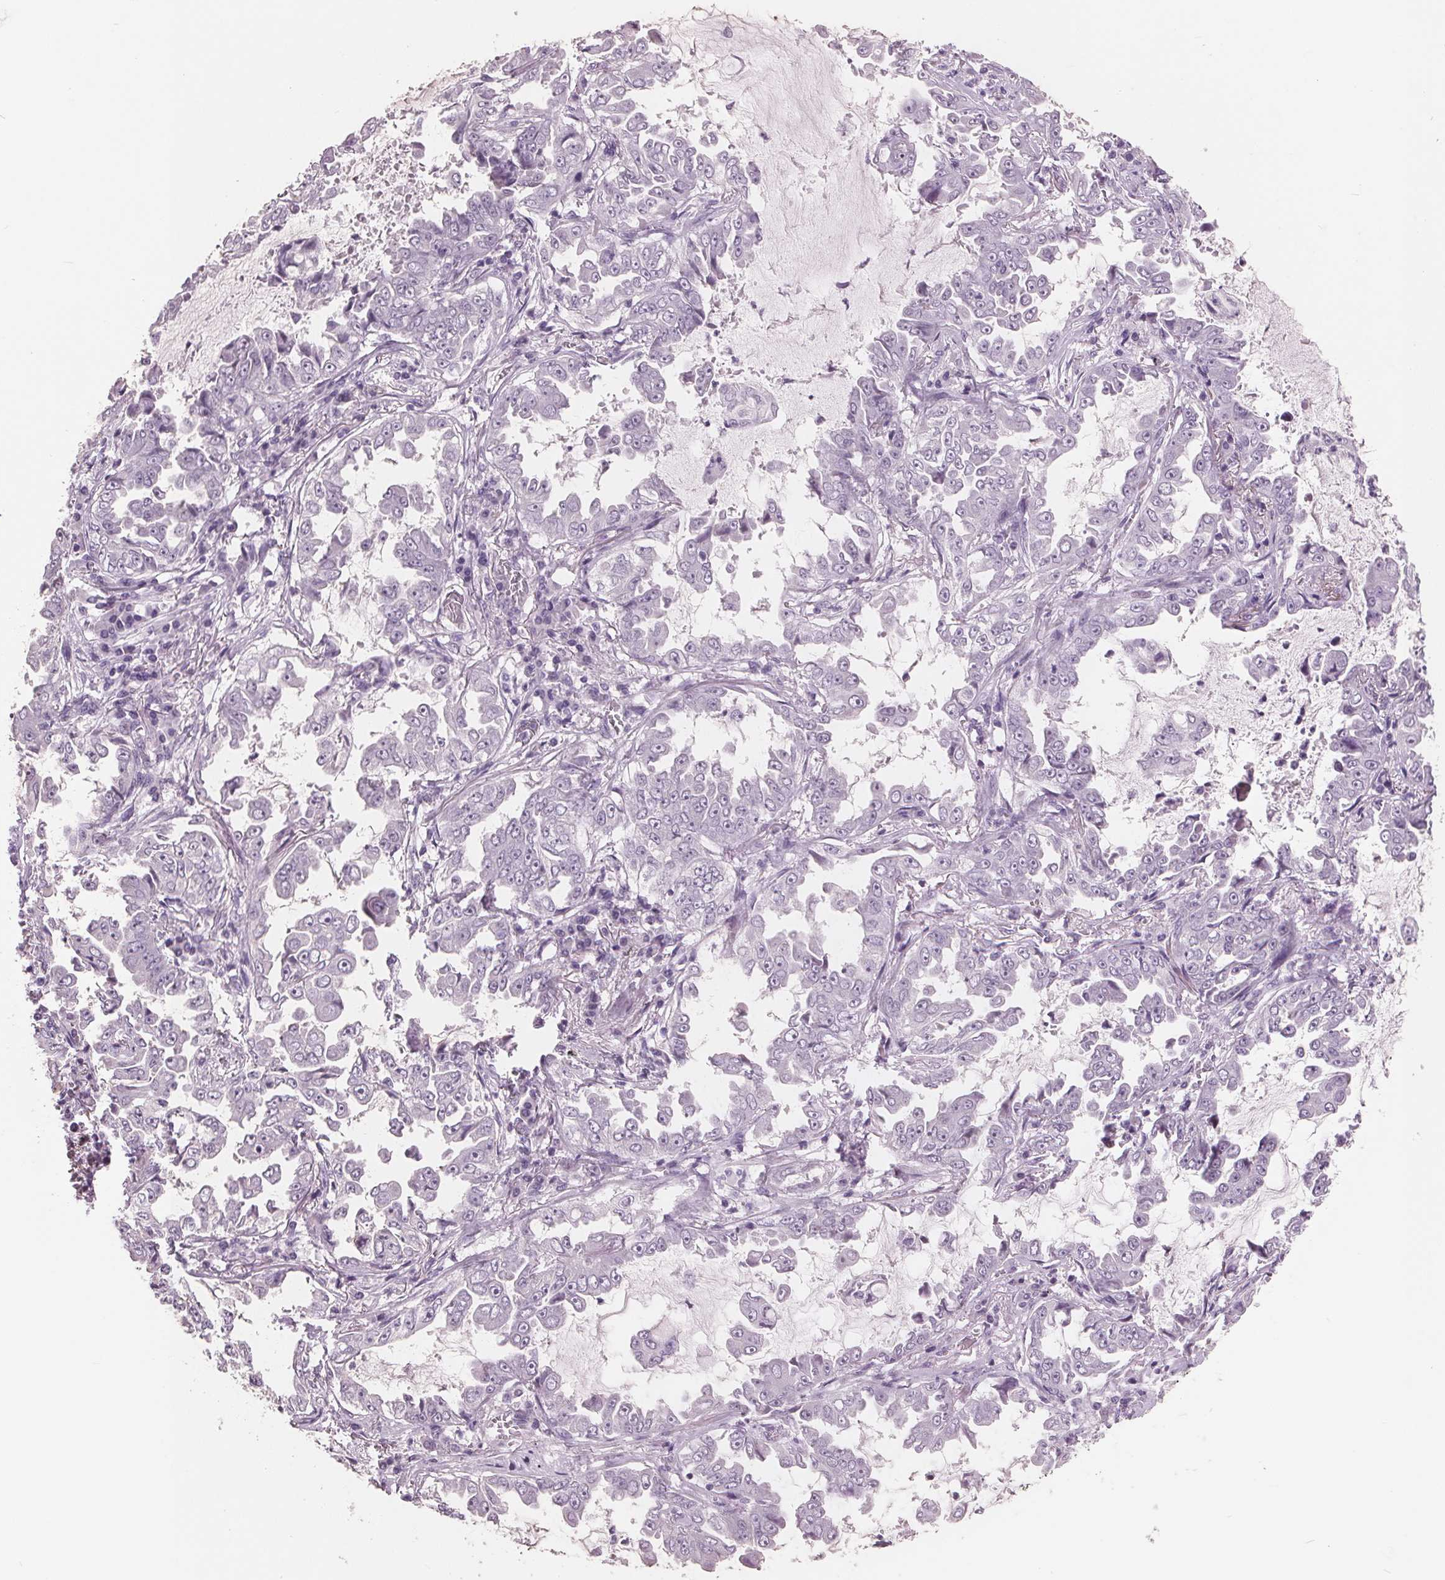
{"staining": {"intensity": "negative", "quantity": "none", "location": "none"}, "tissue": "lung cancer", "cell_type": "Tumor cells", "image_type": "cancer", "snomed": [{"axis": "morphology", "description": "Adenocarcinoma, NOS"}, {"axis": "topography", "description": "Lung"}], "caption": "Immunohistochemistry (IHC) micrograph of adenocarcinoma (lung) stained for a protein (brown), which shows no expression in tumor cells.", "gene": "AMBP", "patient": {"sex": "female", "age": 52}}